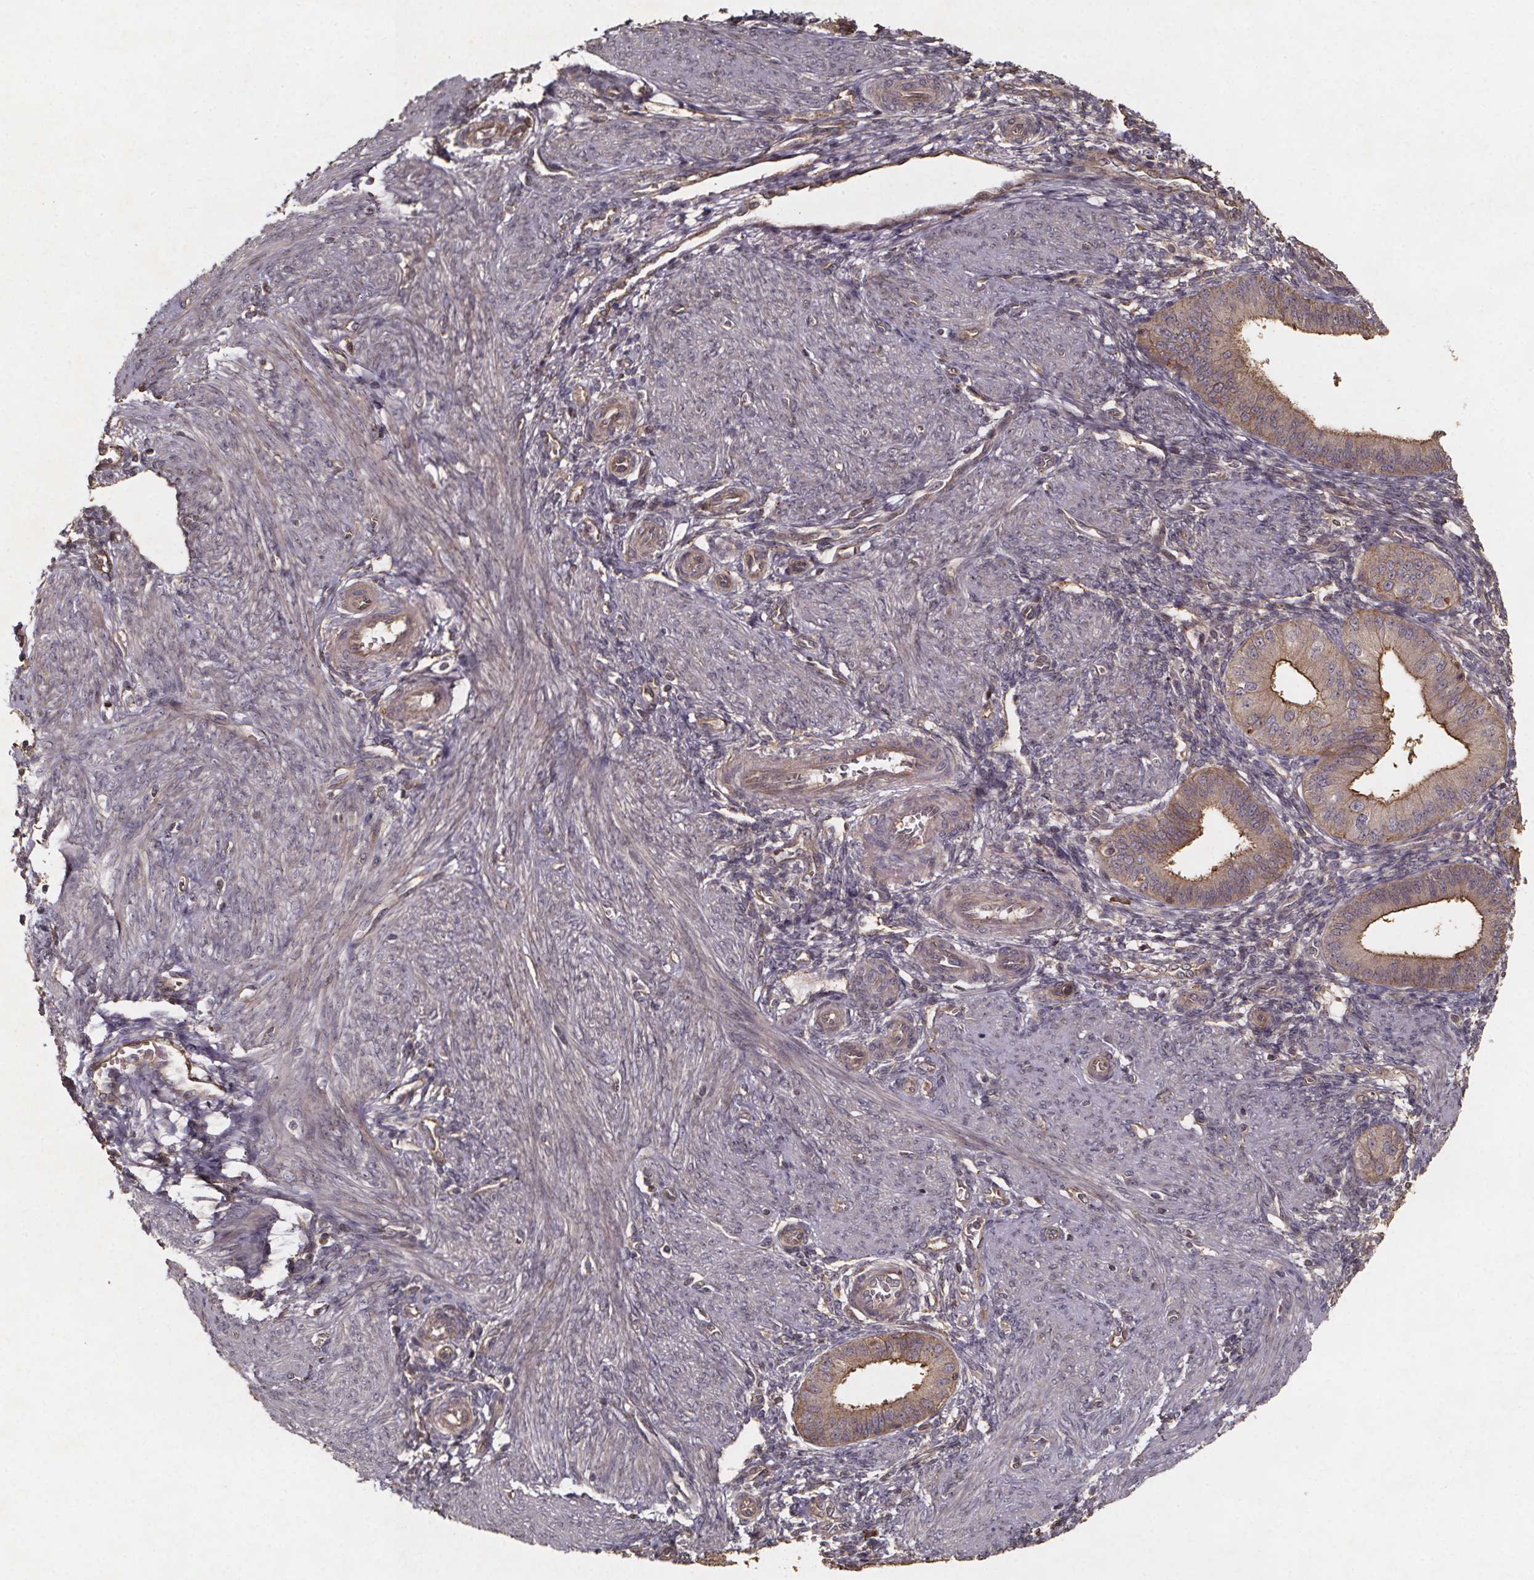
{"staining": {"intensity": "negative", "quantity": "none", "location": "none"}, "tissue": "endometrium", "cell_type": "Cells in endometrial stroma", "image_type": "normal", "snomed": [{"axis": "morphology", "description": "Normal tissue, NOS"}, {"axis": "topography", "description": "Endometrium"}], "caption": "This is a histopathology image of IHC staining of benign endometrium, which shows no staining in cells in endometrial stroma.", "gene": "ZNF879", "patient": {"sex": "female", "age": 39}}